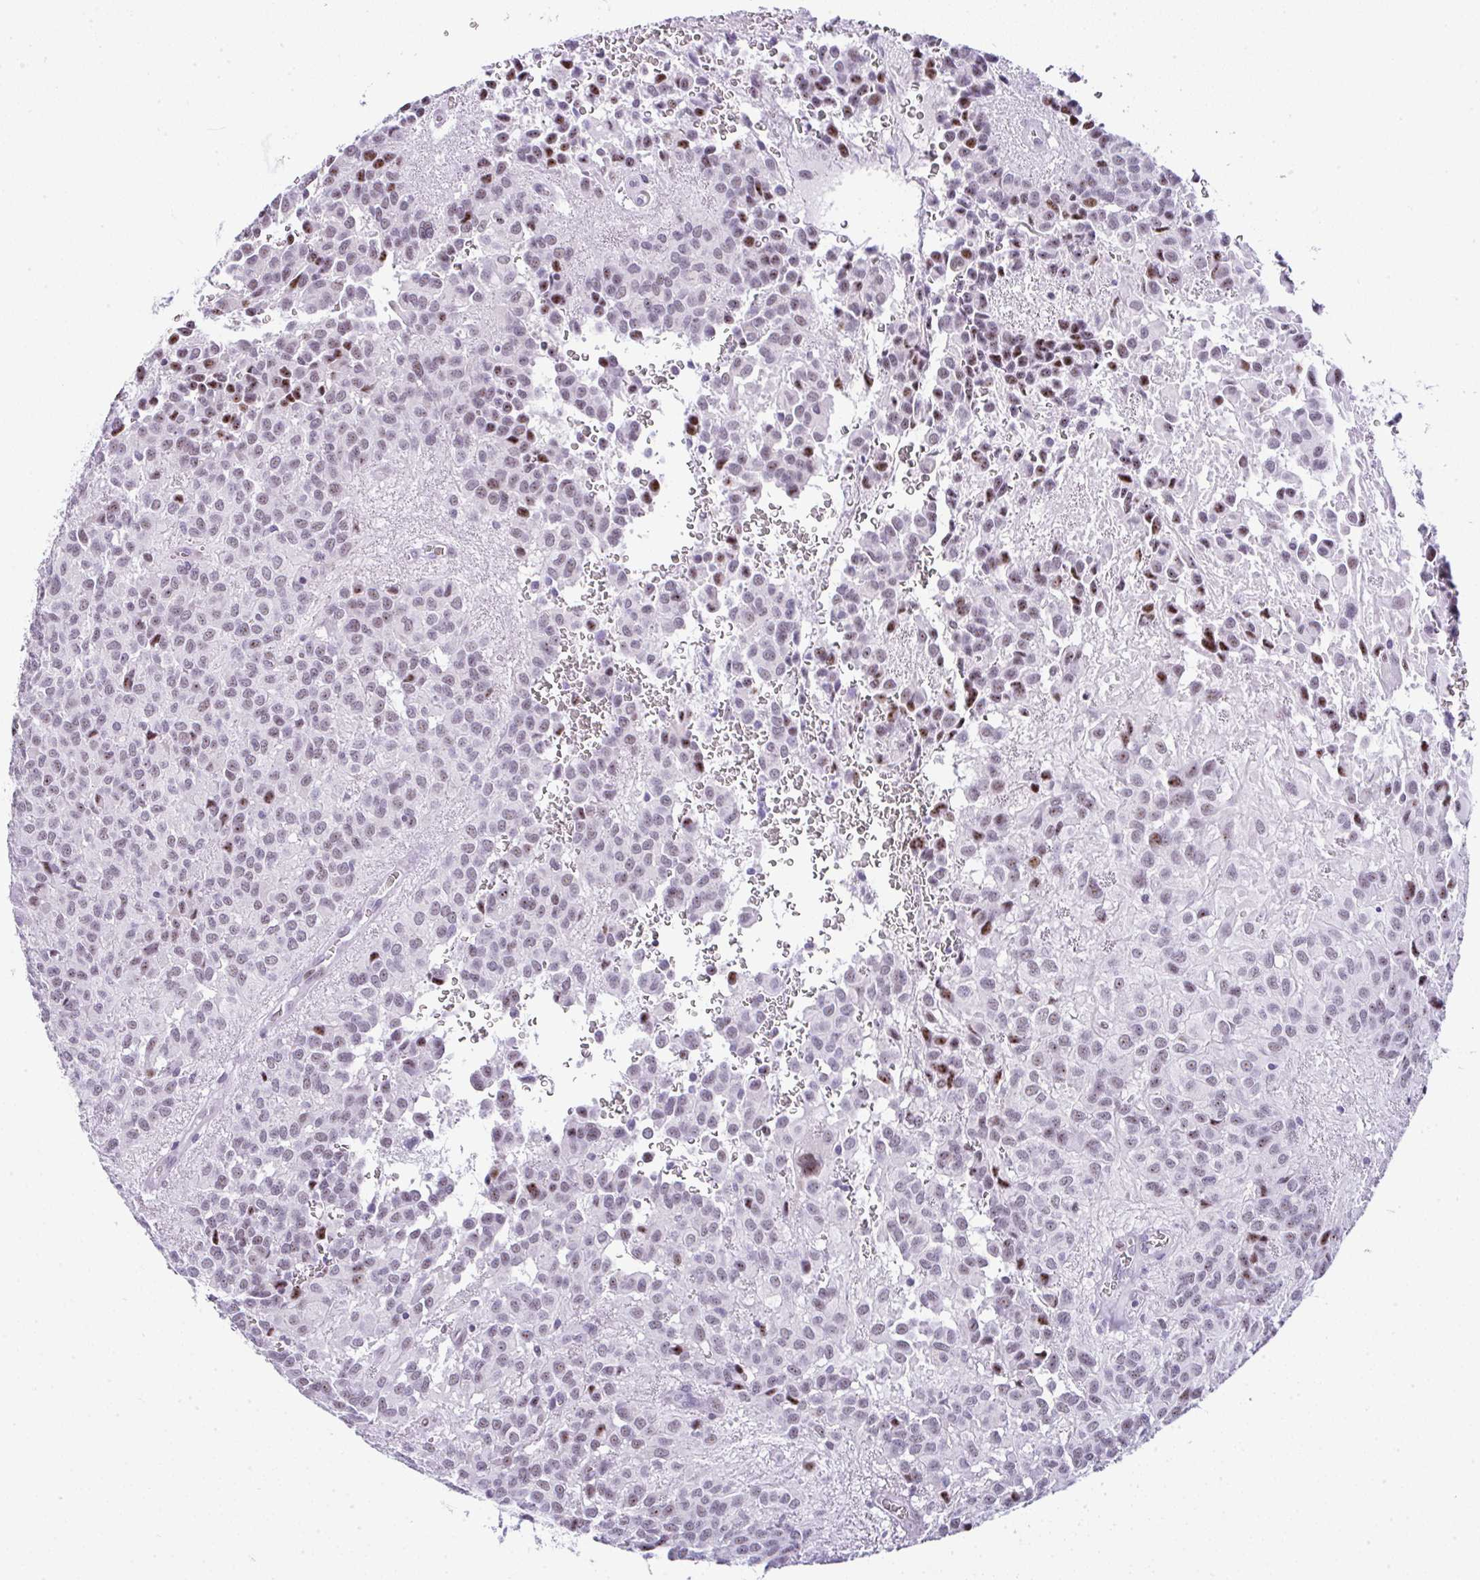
{"staining": {"intensity": "moderate", "quantity": "25%-75%", "location": "nuclear"}, "tissue": "glioma", "cell_type": "Tumor cells", "image_type": "cancer", "snomed": [{"axis": "morphology", "description": "Glioma, malignant, Low grade"}, {"axis": "topography", "description": "Brain"}], "caption": "A high-resolution image shows immunohistochemistry staining of malignant glioma (low-grade), which displays moderate nuclear staining in approximately 25%-75% of tumor cells. (DAB (3,3'-diaminobenzidine) = brown stain, brightfield microscopy at high magnification).", "gene": "NR1D2", "patient": {"sex": "male", "age": 56}}